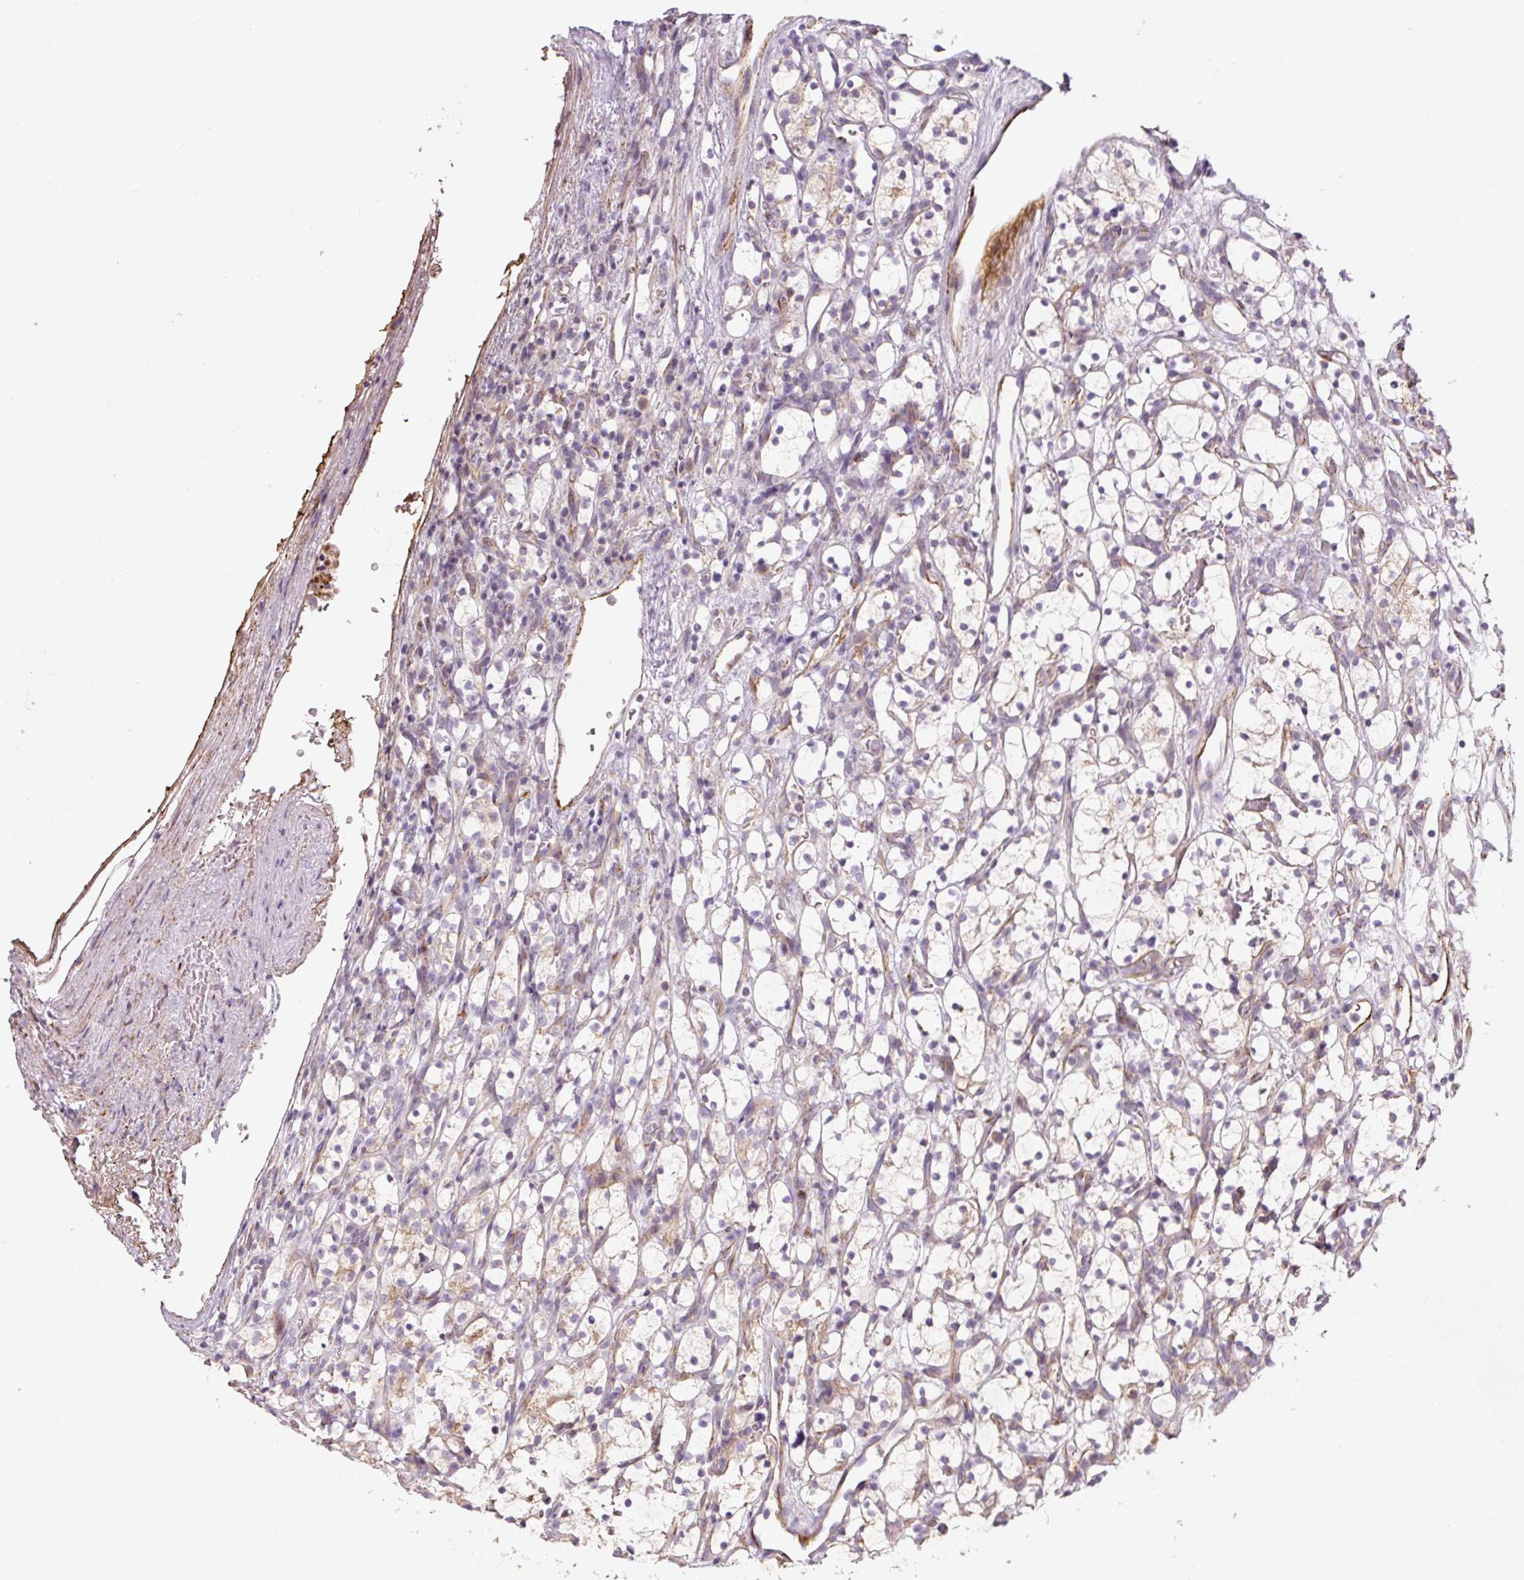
{"staining": {"intensity": "negative", "quantity": "none", "location": "none"}, "tissue": "renal cancer", "cell_type": "Tumor cells", "image_type": "cancer", "snomed": [{"axis": "morphology", "description": "Adenocarcinoma, NOS"}, {"axis": "topography", "description": "Kidney"}], "caption": "Immunohistochemistry image of human adenocarcinoma (renal) stained for a protein (brown), which displays no expression in tumor cells.", "gene": "CCNI2", "patient": {"sex": "female", "age": 69}}